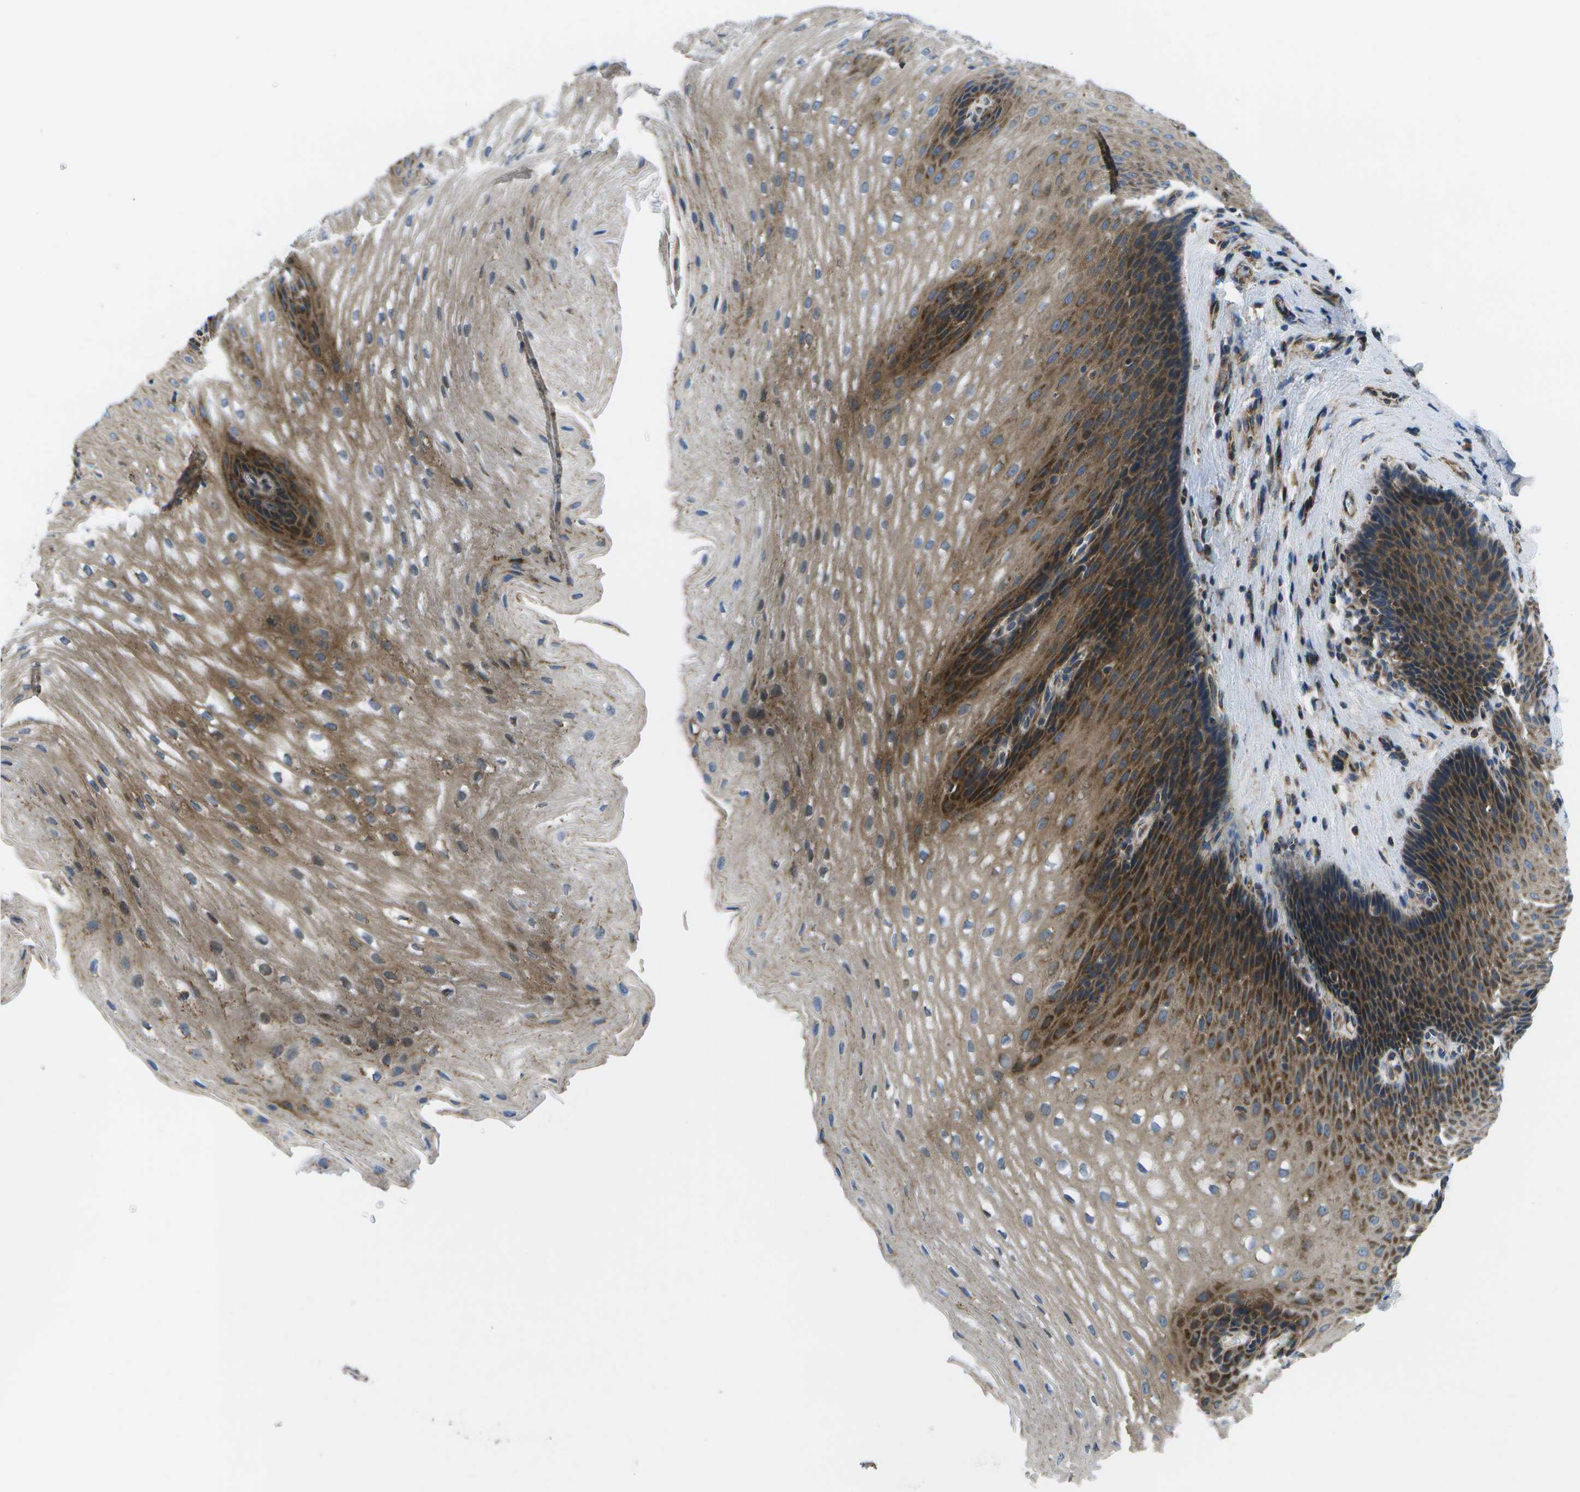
{"staining": {"intensity": "strong", "quantity": "25%-75%", "location": "cytoplasmic/membranous"}, "tissue": "esophagus", "cell_type": "Squamous epithelial cells", "image_type": "normal", "snomed": [{"axis": "morphology", "description": "Normal tissue, NOS"}, {"axis": "topography", "description": "Esophagus"}], "caption": "This image demonstrates IHC staining of benign human esophagus, with high strong cytoplasmic/membranous staining in about 25%-75% of squamous epithelial cells.", "gene": "MVK", "patient": {"sex": "male", "age": 48}}